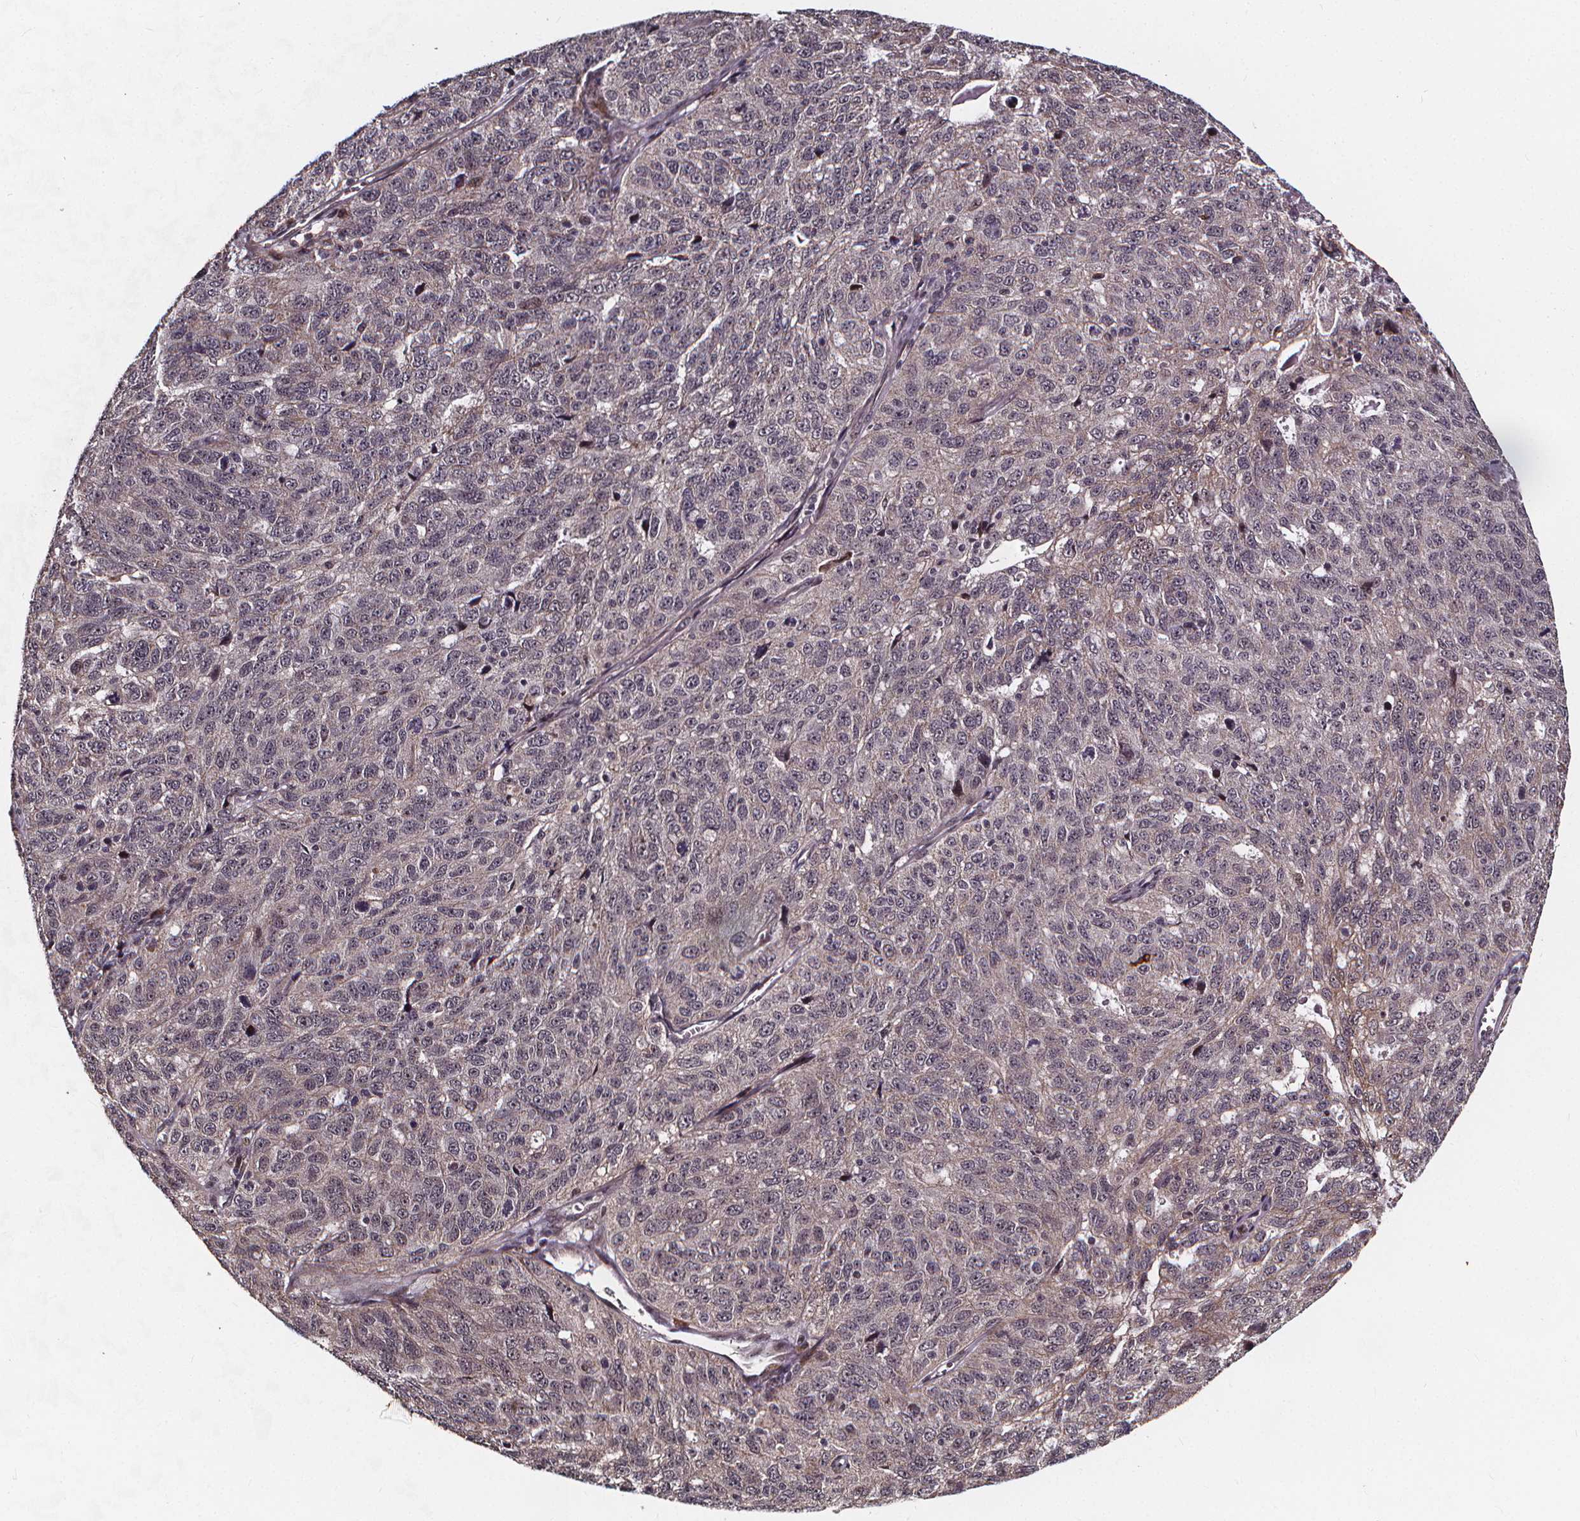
{"staining": {"intensity": "negative", "quantity": "none", "location": "none"}, "tissue": "ovarian cancer", "cell_type": "Tumor cells", "image_type": "cancer", "snomed": [{"axis": "morphology", "description": "Cystadenocarcinoma, serous, NOS"}, {"axis": "topography", "description": "Ovary"}], "caption": "Ovarian cancer (serous cystadenocarcinoma) was stained to show a protein in brown. There is no significant positivity in tumor cells. (DAB immunohistochemistry (IHC), high magnification).", "gene": "DDIT3", "patient": {"sex": "female", "age": 71}}